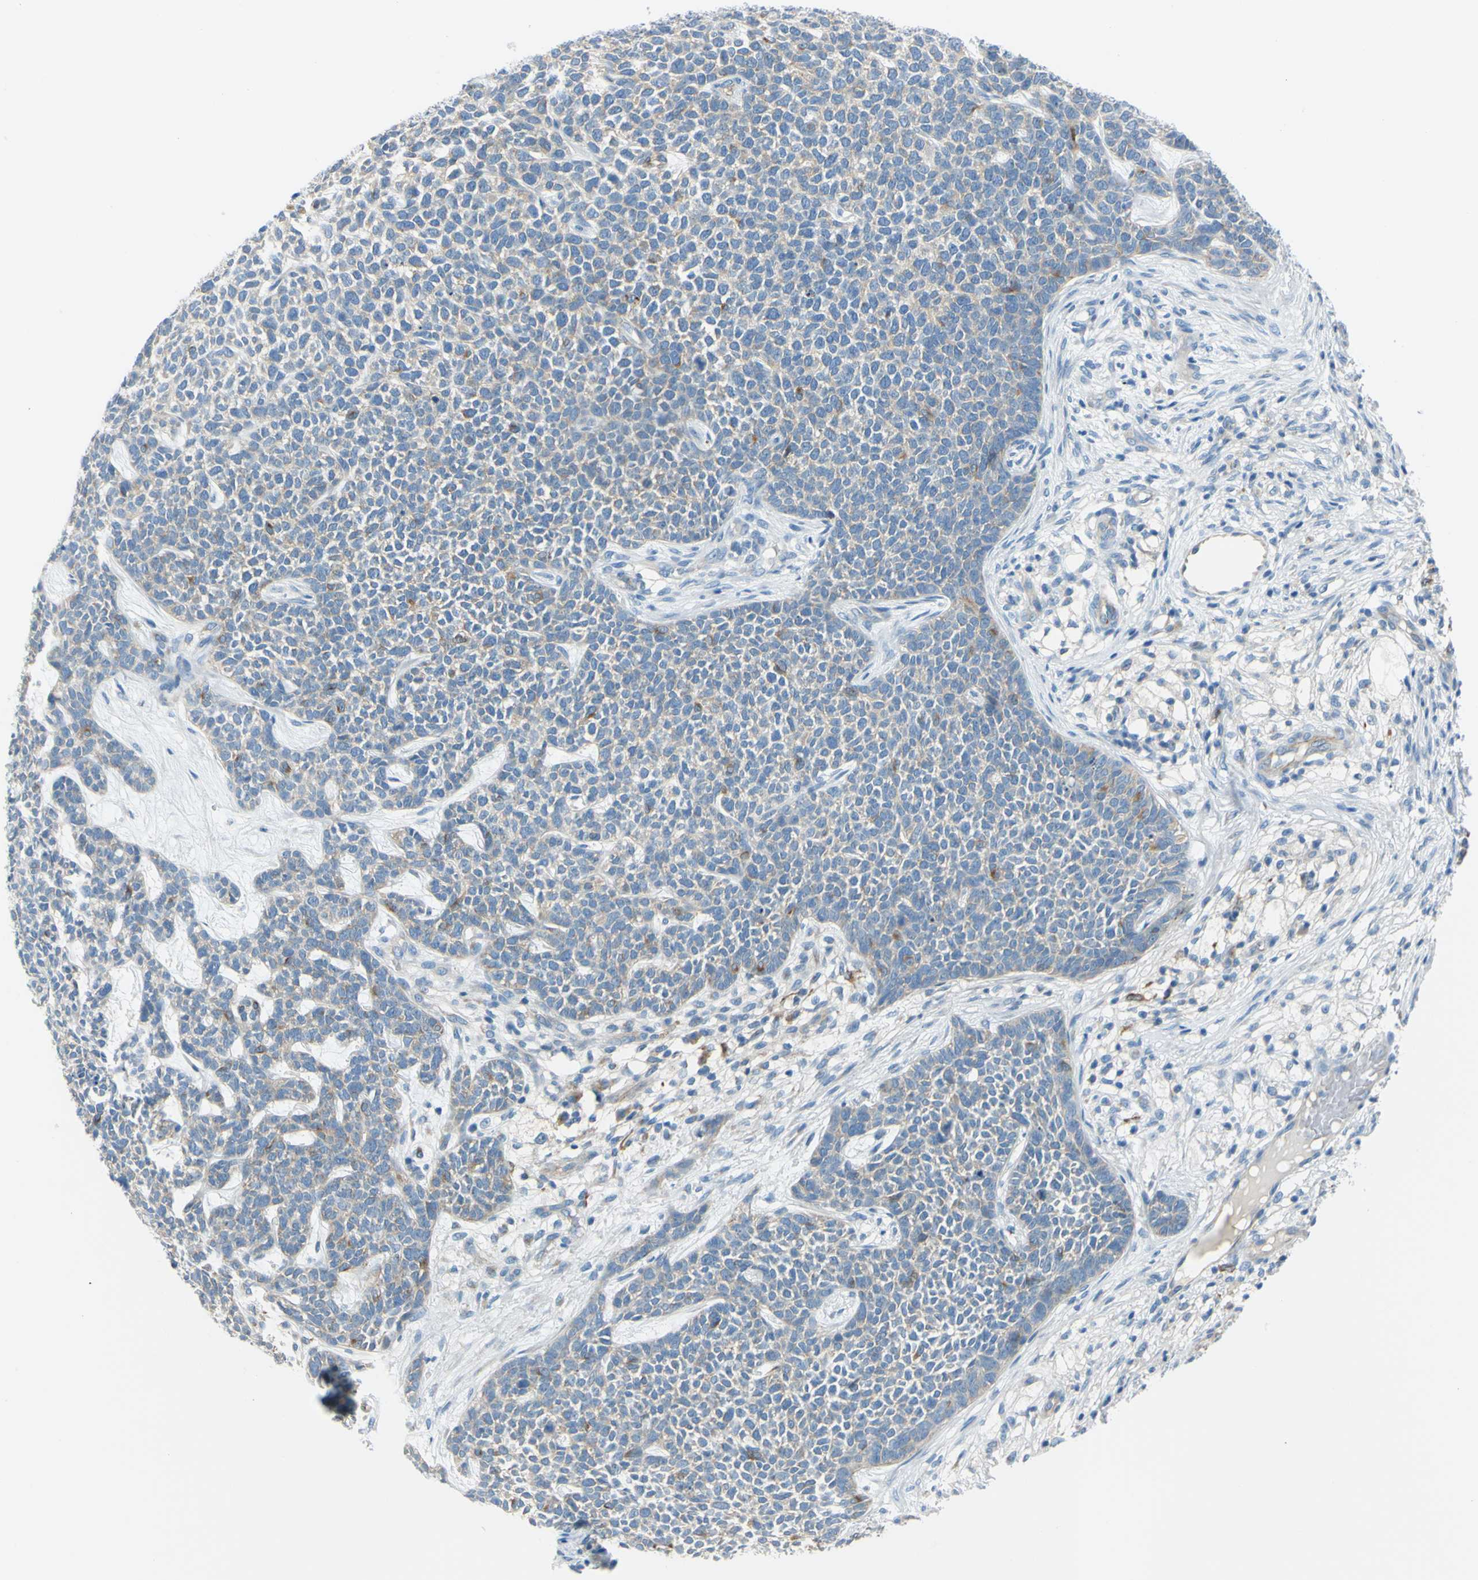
{"staining": {"intensity": "weak", "quantity": "25%-75%", "location": "cytoplasmic/membranous"}, "tissue": "skin cancer", "cell_type": "Tumor cells", "image_type": "cancer", "snomed": [{"axis": "morphology", "description": "Basal cell carcinoma"}, {"axis": "topography", "description": "Skin"}], "caption": "Protein staining of skin cancer tissue reveals weak cytoplasmic/membranous positivity in approximately 25%-75% of tumor cells.", "gene": "FRMD4B", "patient": {"sex": "female", "age": 84}}